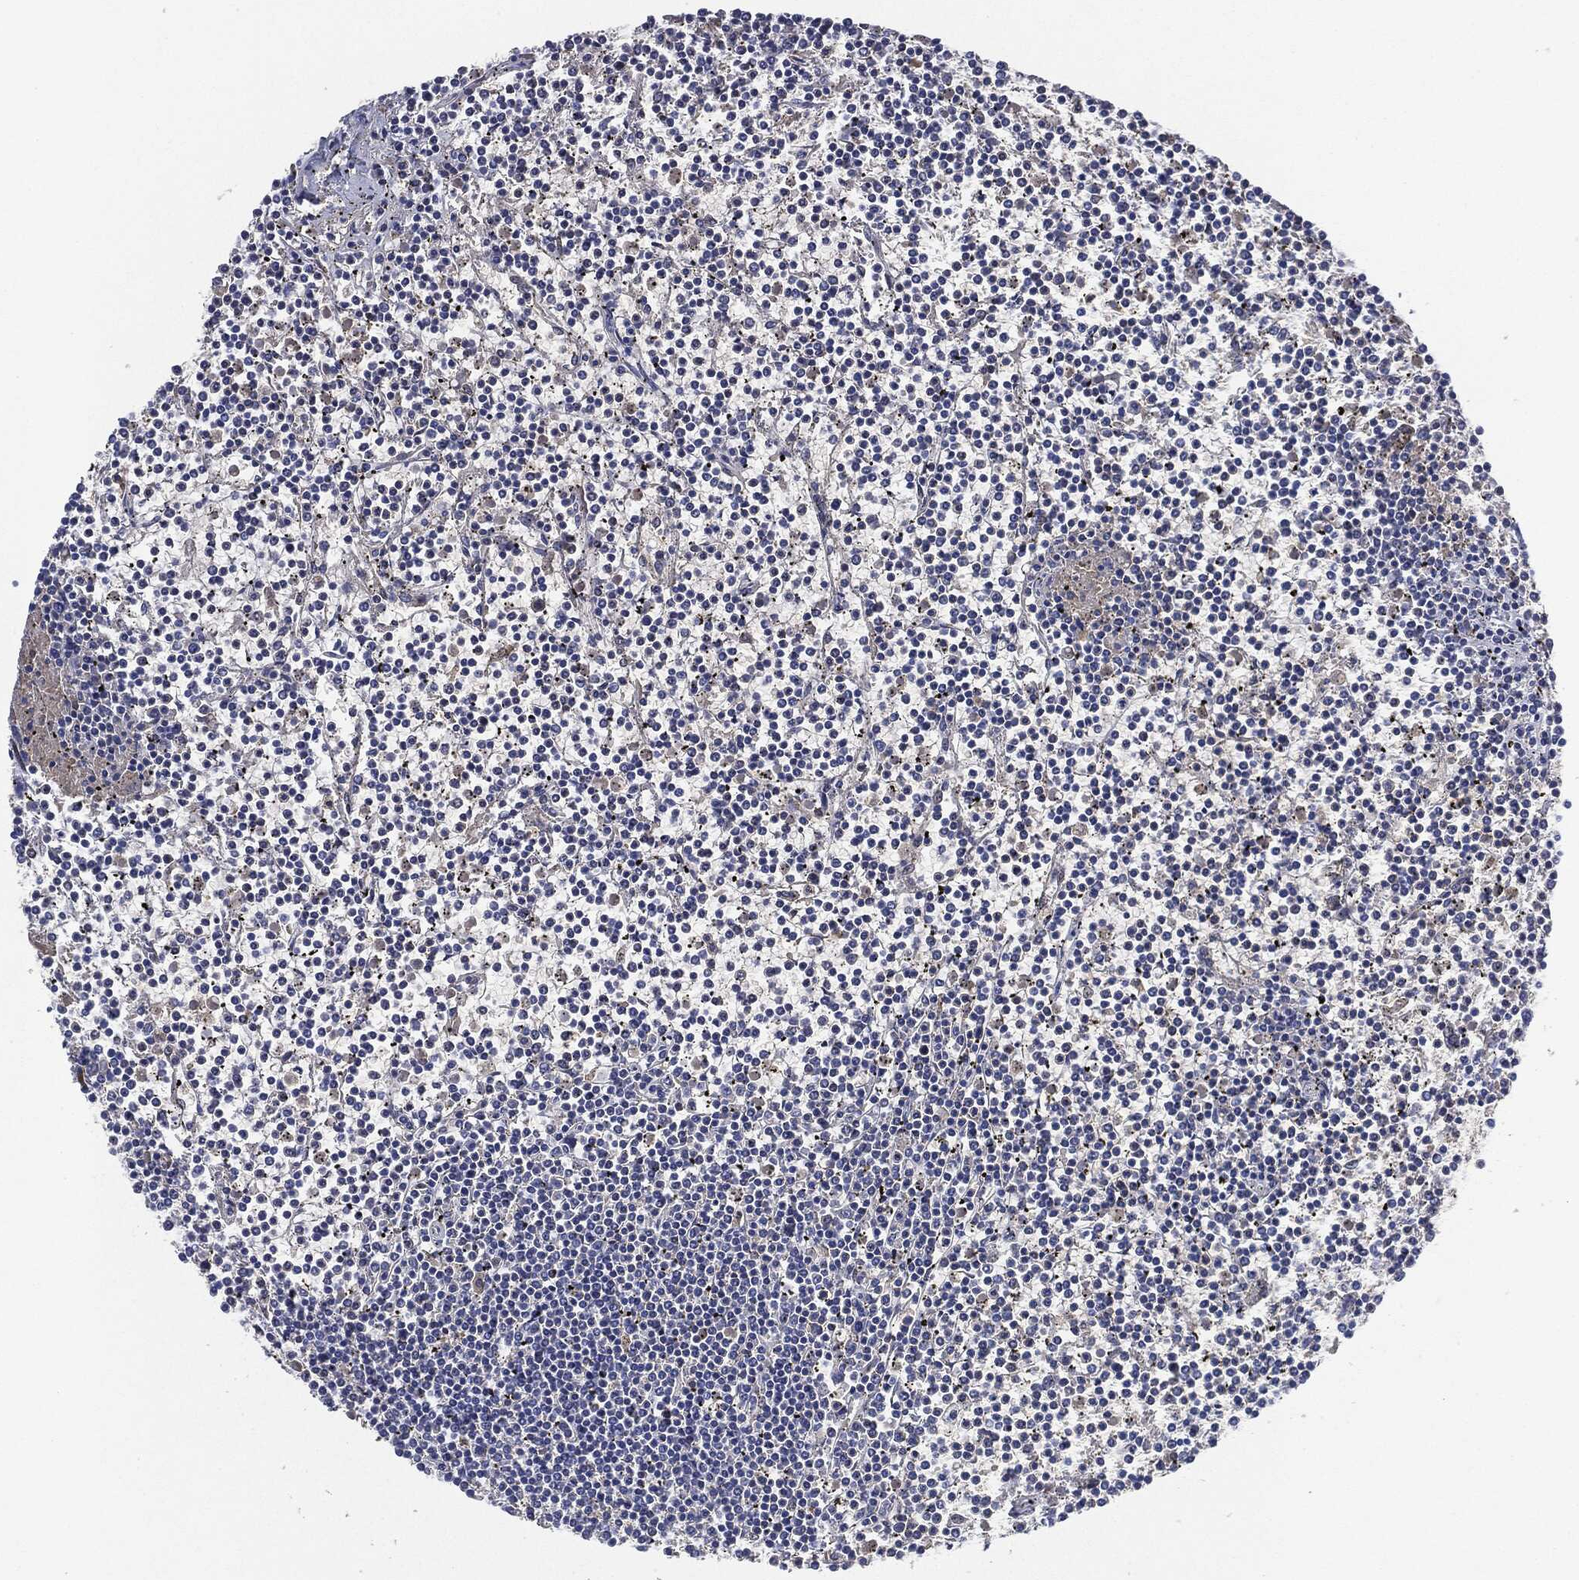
{"staining": {"intensity": "negative", "quantity": "none", "location": "none"}, "tissue": "lymphoma", "cell_type": "Tumor cells", "image_type": "cancer", "snomed": [{"axis": "morphology", "description": "Malignant lymphoma, non-Hodgkin's type, Low grade"}, {"axis": "topography", "description": "Spleen"}], "caption": "DAB immunohistochemical staining of human lymphoma reveals no significant expression in tumor cells. (Immunohistochemistry, brightfield microscopy, high magnification).", "gene": "IGLV6-57", "patient": {"sex": "female", "age": 19}}